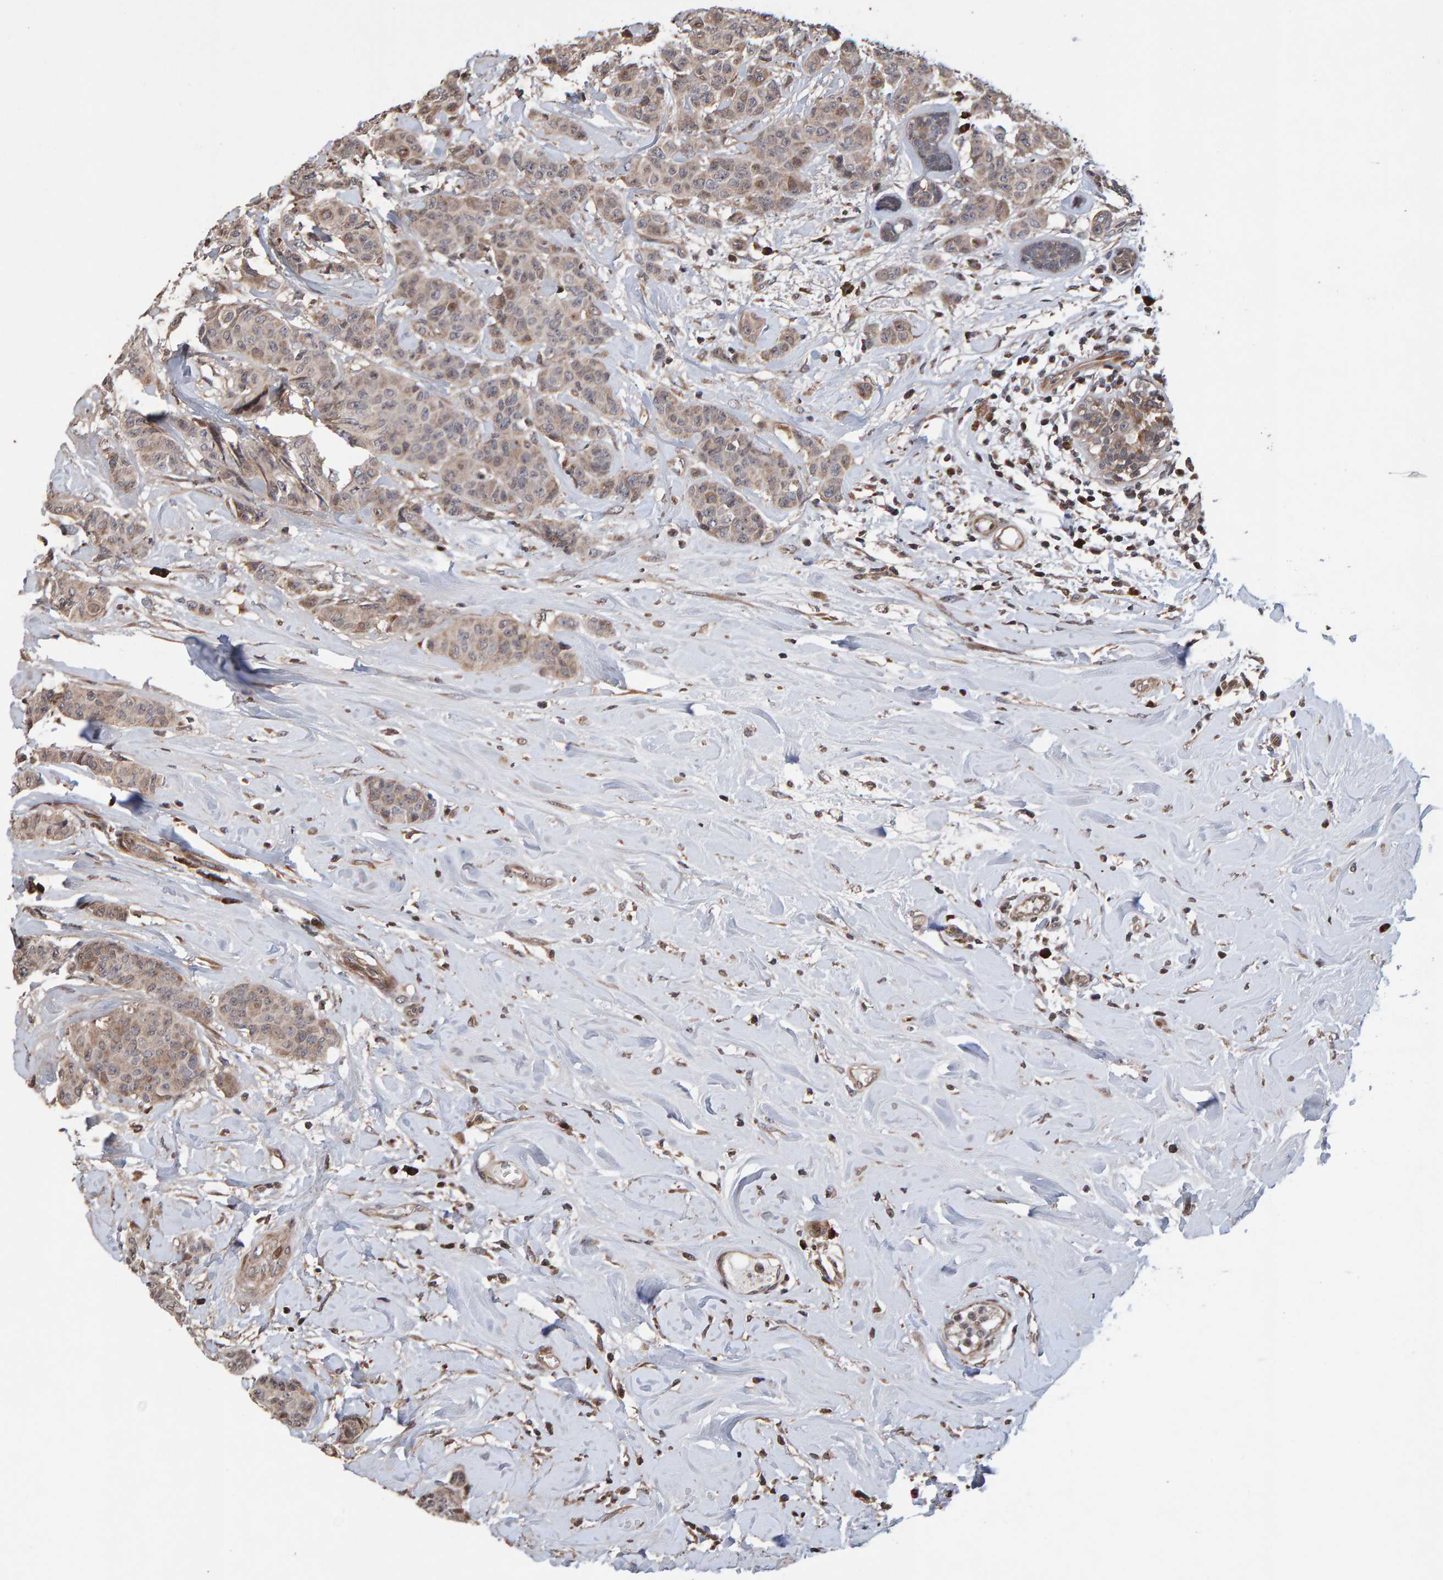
{"staining": {"intensity": "weak", "quantity": "25%-75%", "location": "cytoplasmic/membranous"}, "tissue": "breast cancer", "cell_type": "Tumor cells", "image_type": "cancer", "snomed": [{"axis": "morphology", "description": "Normal tissue, NOS"}, {"axis": "morphology", "description": "Duct carcinoma"}, {"axis": "topography", "description": "Breast"}], "caption": "About 25%-75% of tumor cells in intraductal carcinoma (breast) reveal weak cytoplasmic/membranous protein staining as visualized by brown immunohistochemical staining.", "gene": "PECR", "patient": {"sex": "female", "age": 40}}